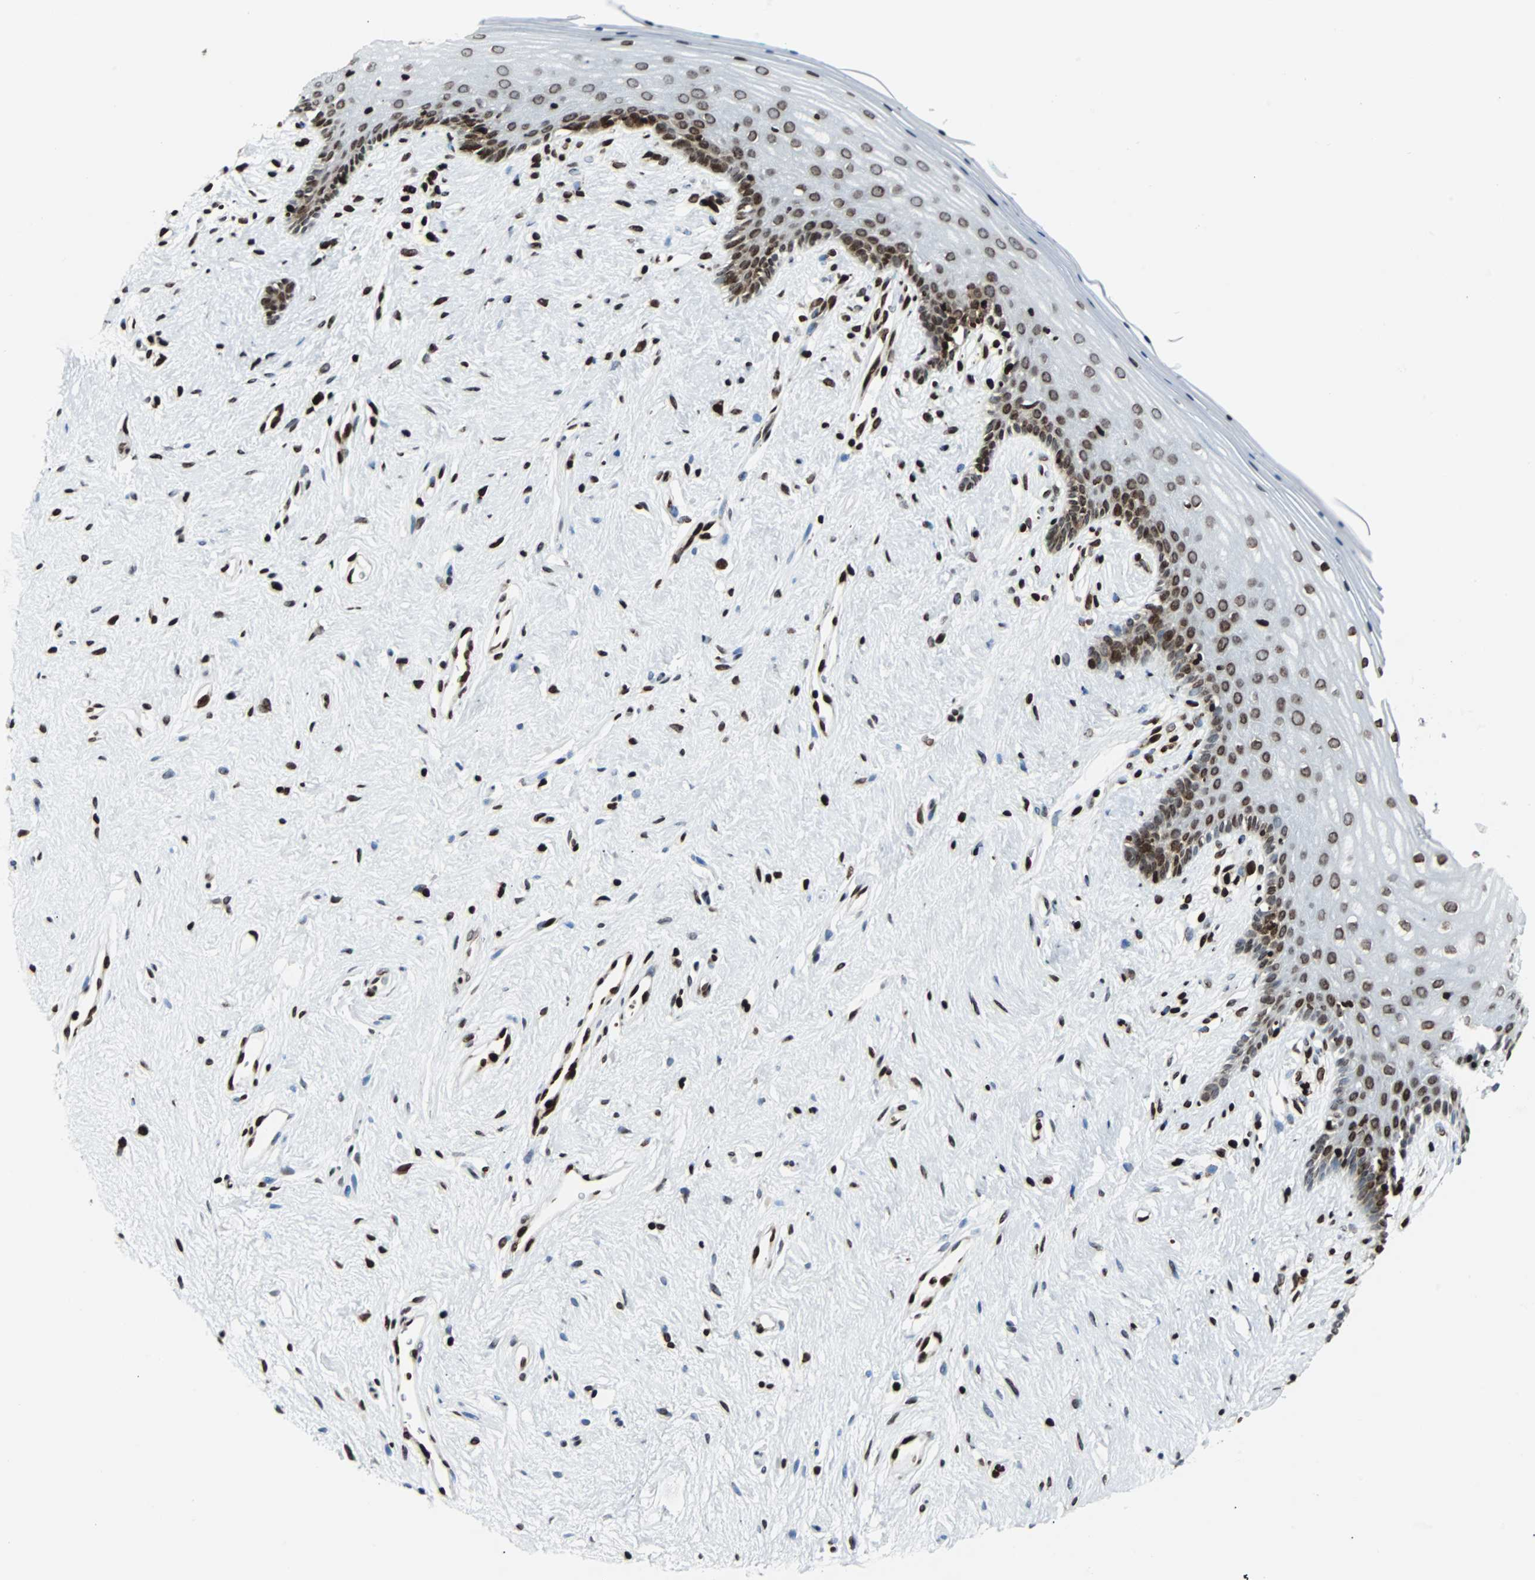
{"staining": {"intensity": "strong", "quantity": "25%-75%", "location": "nuclear"}, "tissue": "vagina", "cell_type": "Squamous epithelial cells", "image_type": "normal", "snomed": [{"axis": "morphology", "description": "Normal tissue, NOS"}, {"axis": "topography", "description": "Vagina"}], "caption": "Immunohistochemistry (IHC) histopathology image of unremarkable vagina stained for a protein (brown), which demonstrates high levels of strong nuclear expression in approximately 25%-75% of squamous epithelial cells.", "gene": "ZNF131", "patient": {"sex": "female", "age": 44}}